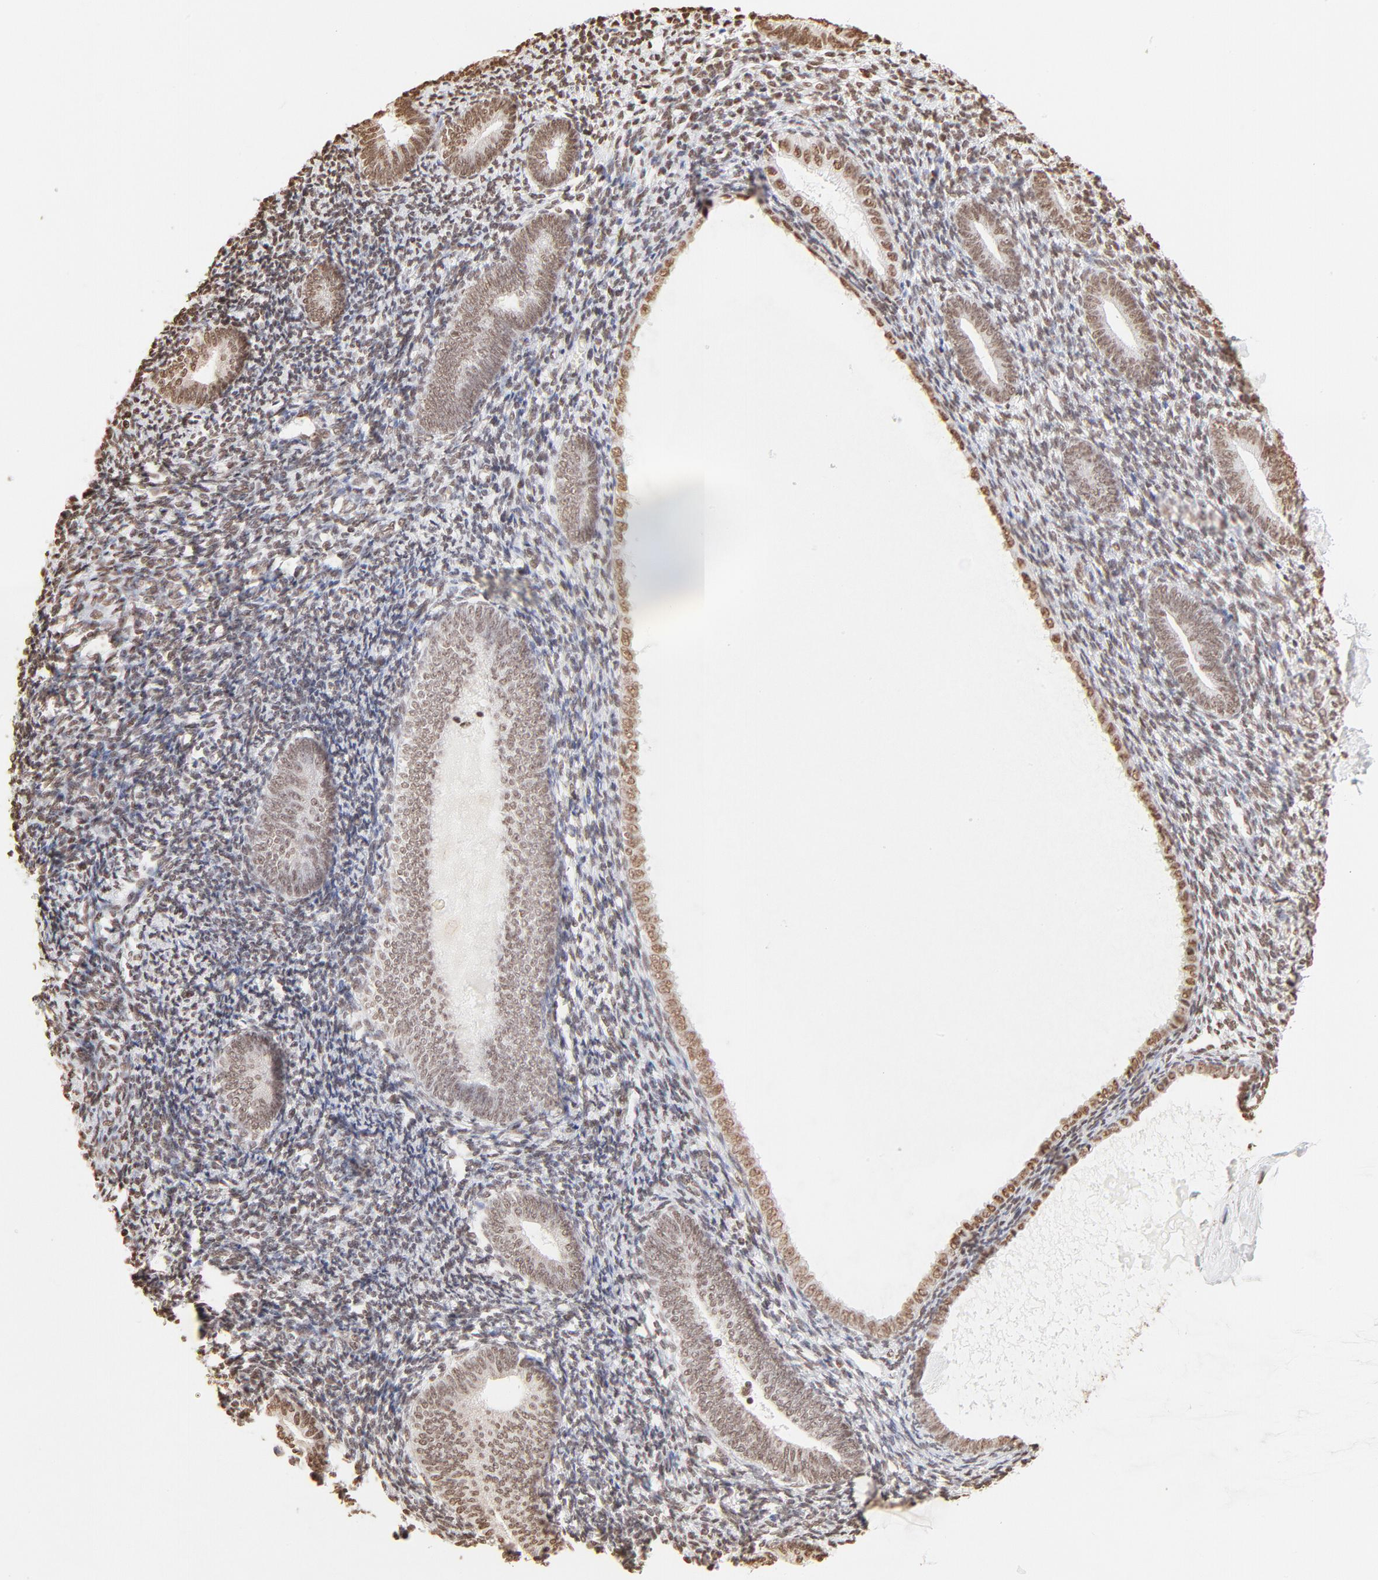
{"staining": {"intensity": "moderate", "quantity": "25%-75%", "location": "nuclear"}, "tissue": "endometrium", "cell_type": "Cells in endometrial stroma", "image_type": "normal", "snomed": [{"axis": "morphology", "description": "Normal tissue, NOS"}, {"axis": "topography", "description": "Endometrium"}], "caption": "A high-resolution image shows immunohistochemistry staining of normal endometrium, which exhibits moderate nuclear expression in approximately 25%-75% of cells in endometrial stroma. The staining is performed using DAB (3,3'-diaminobenzidine) brown chromogen to label protein expression. The nuclei are counter-stained blue using hematoxylin.", "gene": "ZNF540", "patient": {"sex": "female", "age": 57}}